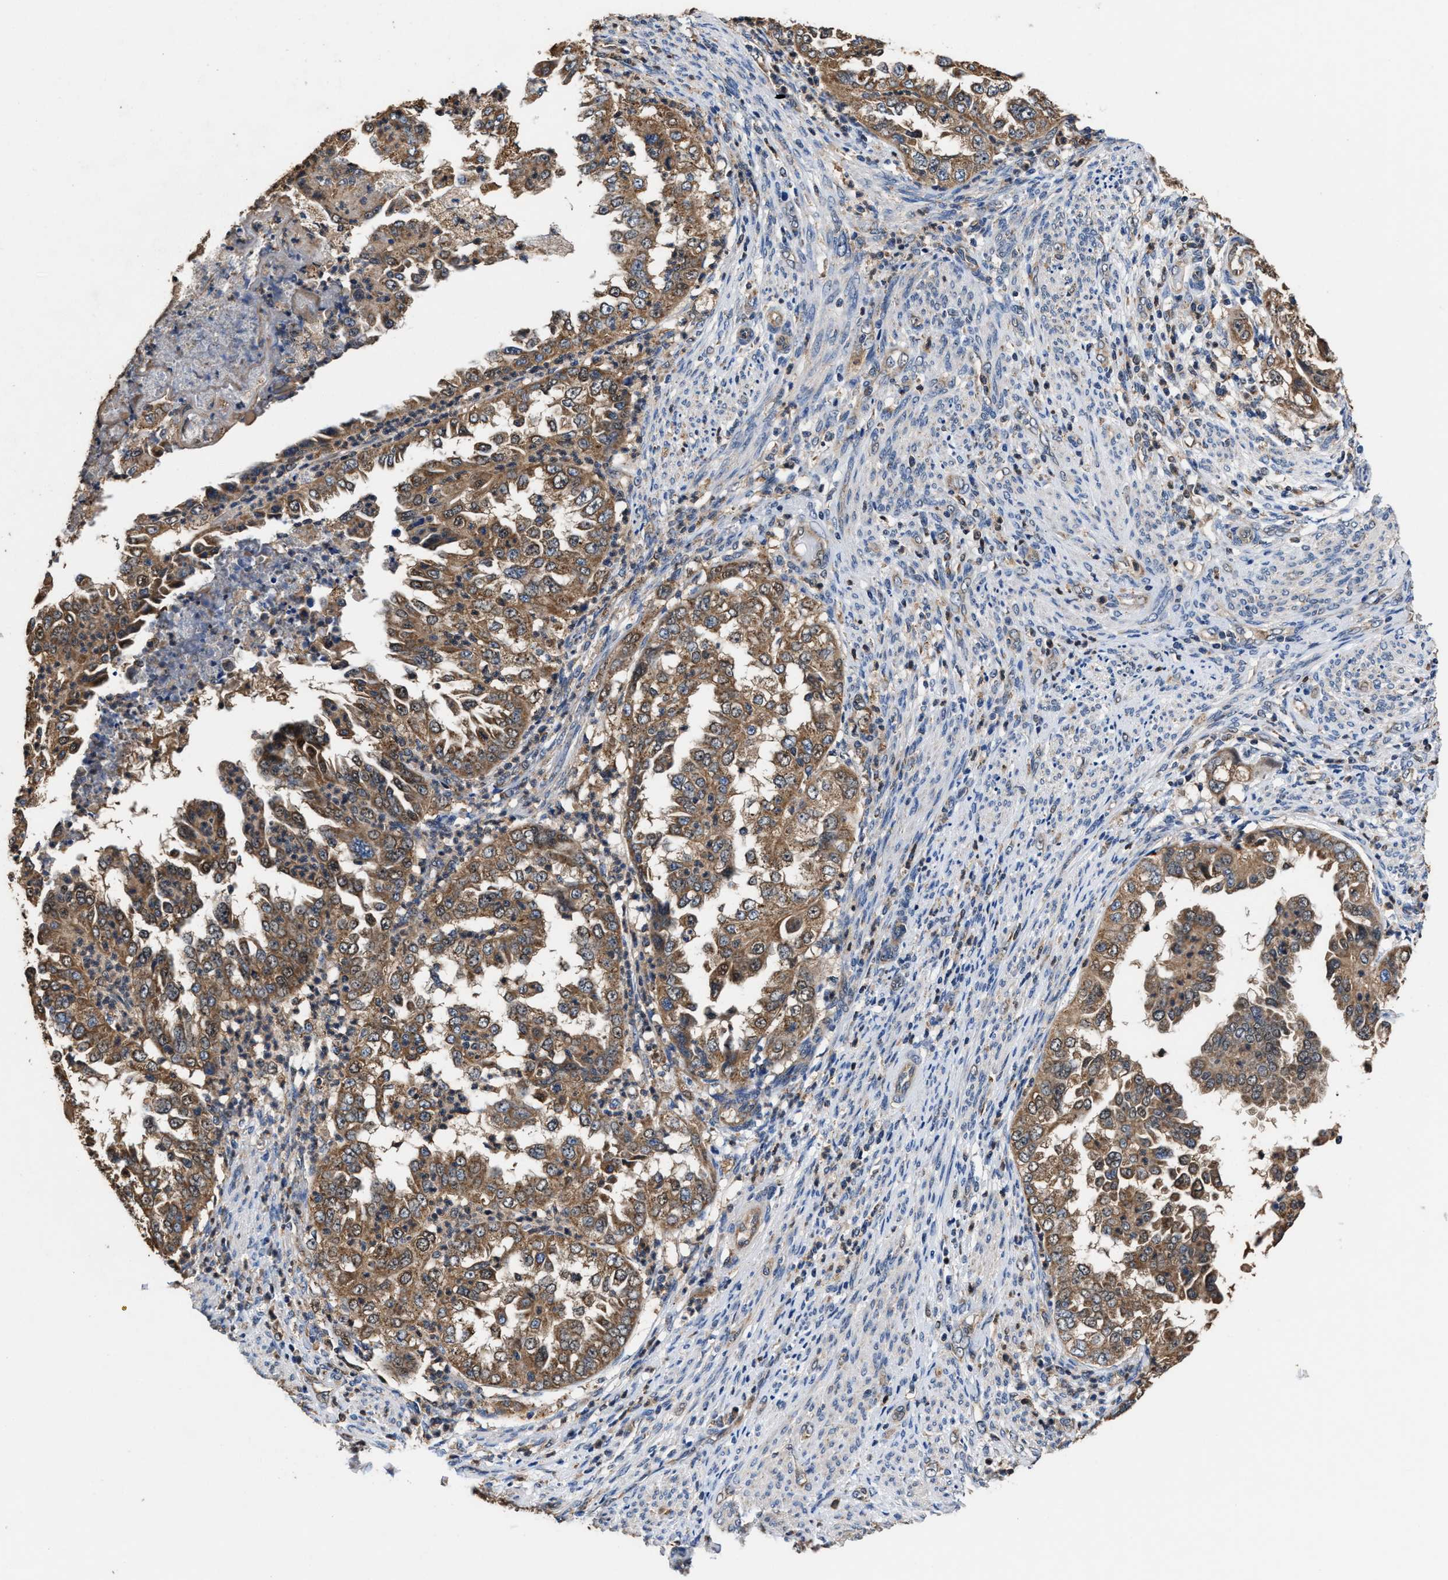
{"staining": {"intensity": "moderate", "quantity": ">75%", "location": "cytoplasmic/membranous"}, "tissue": "endometrial cancer", "cell_type": "Tumor cells", "image_type": "cancer", "snomed": [{"axis": "morphology", "description": "Adenocarcinoma, NOS"}, {"axis": "topography", "description": "Endometrium"}], "caption": "Immunohistochemistry (IHC) staining of adenocarcinoma (endometrial), which reveals medium levels of moderate cytoplasmic/membranous expression in approximately >75% of tumor cells indicating moderate cytoplasmic/membranous protein staining. The staining was performed using DAB (brown) for protein detection and nuclei were counterstained in hematoxylin (blue).", "gene": "ACLY", "patient": {"sex": "female", "age": 85}}